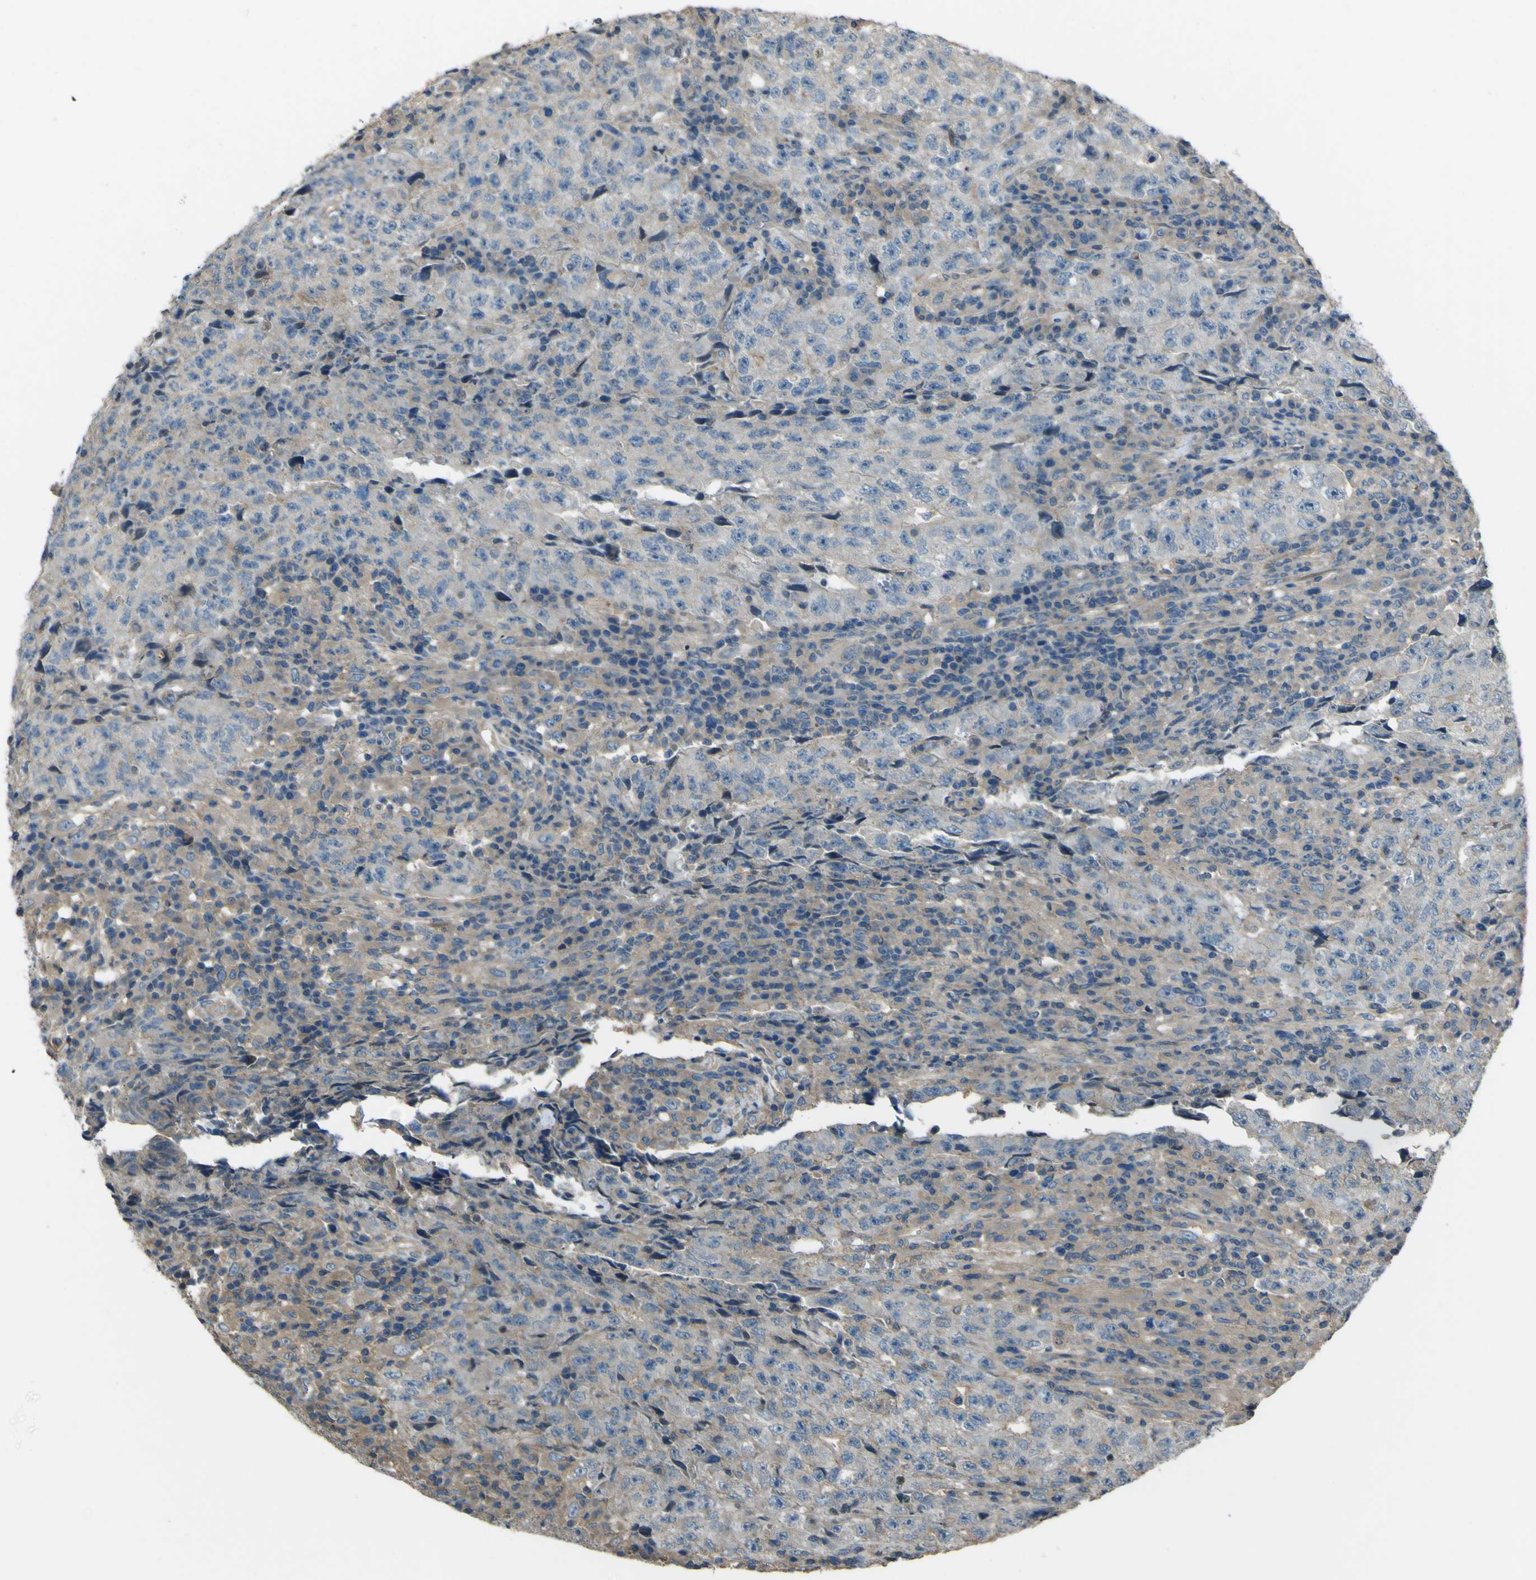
{"staining": {"intensity": "weak", "quantity": "25%-75%", "location": "cytoplasmic/membranous"}, "tissue": "testis cancer", "cell_type": "Tumor cells", "image_type": "cancer", "snomed": [{"axis": "morphology", "description": "Necrosis, NOS"}, {"axis": "morphology", "description": "Carcinoma, Embryonal, NOS"}, {"axis": "topography", "description": "Testis"}], "caption": "There is low levels of weak cytoplasmic/membranous positivity in tumor cells of testis embryonal carcinoma, as demonstrated by immunohistochemical staining (brown color).", "gene": "NAALADL2", "patient": {"sex": "male", "age": 19}}